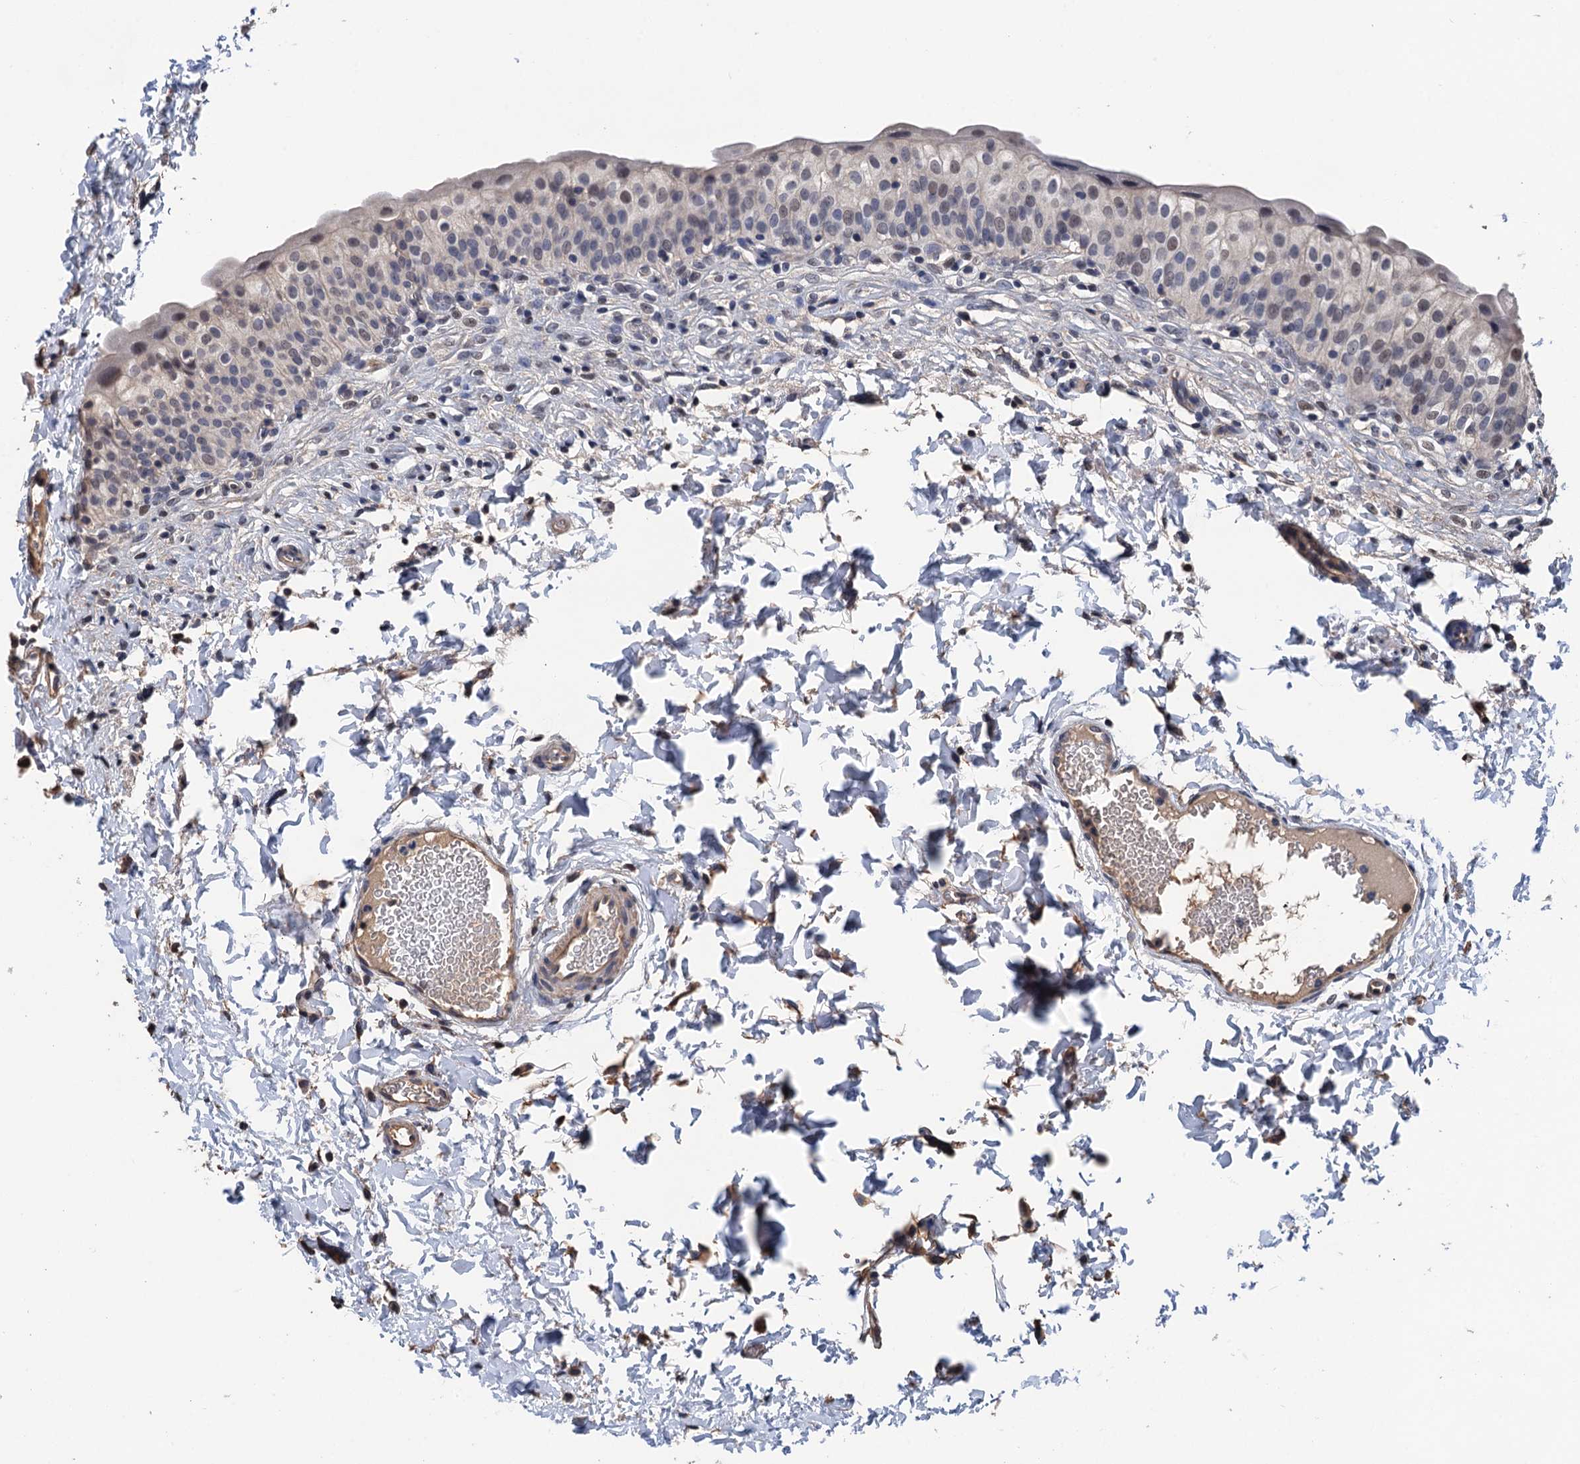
{"staining": {"intensity": "moderate", "quantity": "<25%", "location": "nuclear"}, "tissue": "urinary bladder", "cell_type": "Urothelial cells", "image_type": "normal", "snomed": [{"axis": "morphology", "description": "Normal tissue, NOS"}, {"axis": "topography", "description": "Urinary bladder"}], "caption": "Immunohistochemistry (IHC) (DAB) staining of unremarkable urinary bladder displays moderate nuclear protein staining in about <25% of urothelial cells.", "gene": "ART5", "patient": {"sex": "male", "age": 55}}